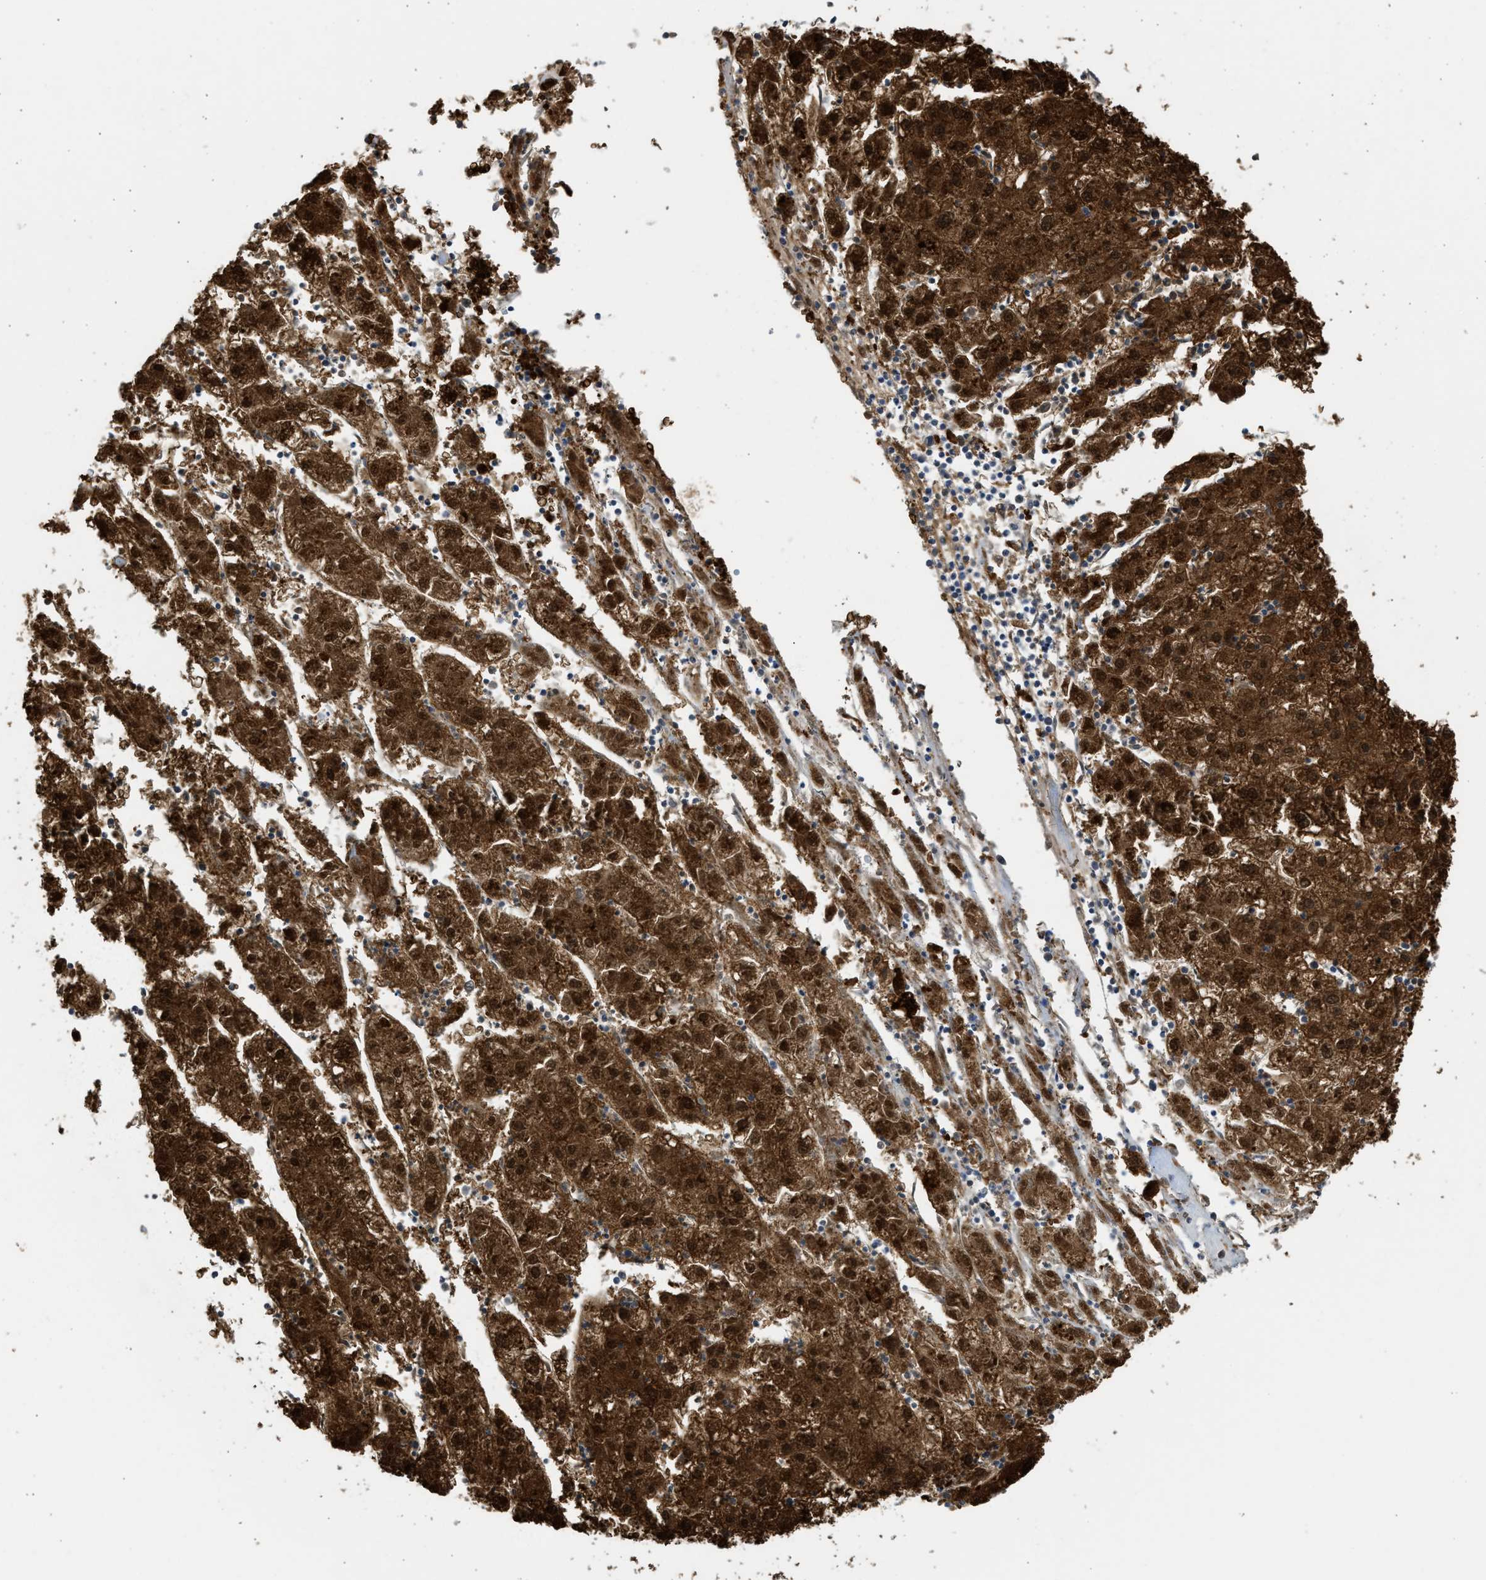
{"staining": {"intensity": "strong", "quantity": ">75%", "location": "cytoplasmic/membranous,nuclear"}, "tissue": "liver cancer", "cell_type": "Tumor cells", "image_type": "cancer", "snomed": [{"axis": "morphology", "description": "Carcinoma, Hepatocellular, NOS"}, {"axis": "topography", "description": "Liver"}], "caption": "Protein expression analysis of liver cancer (hepatocellular carcinoma) demonstrates strong cytoplasmic/membranous and nuclear expression in about >75% of tumor cells. Nuclei are stained in blue.", "gene": "SULT2A1", "patient": {"sex": "male", "age": 72}}